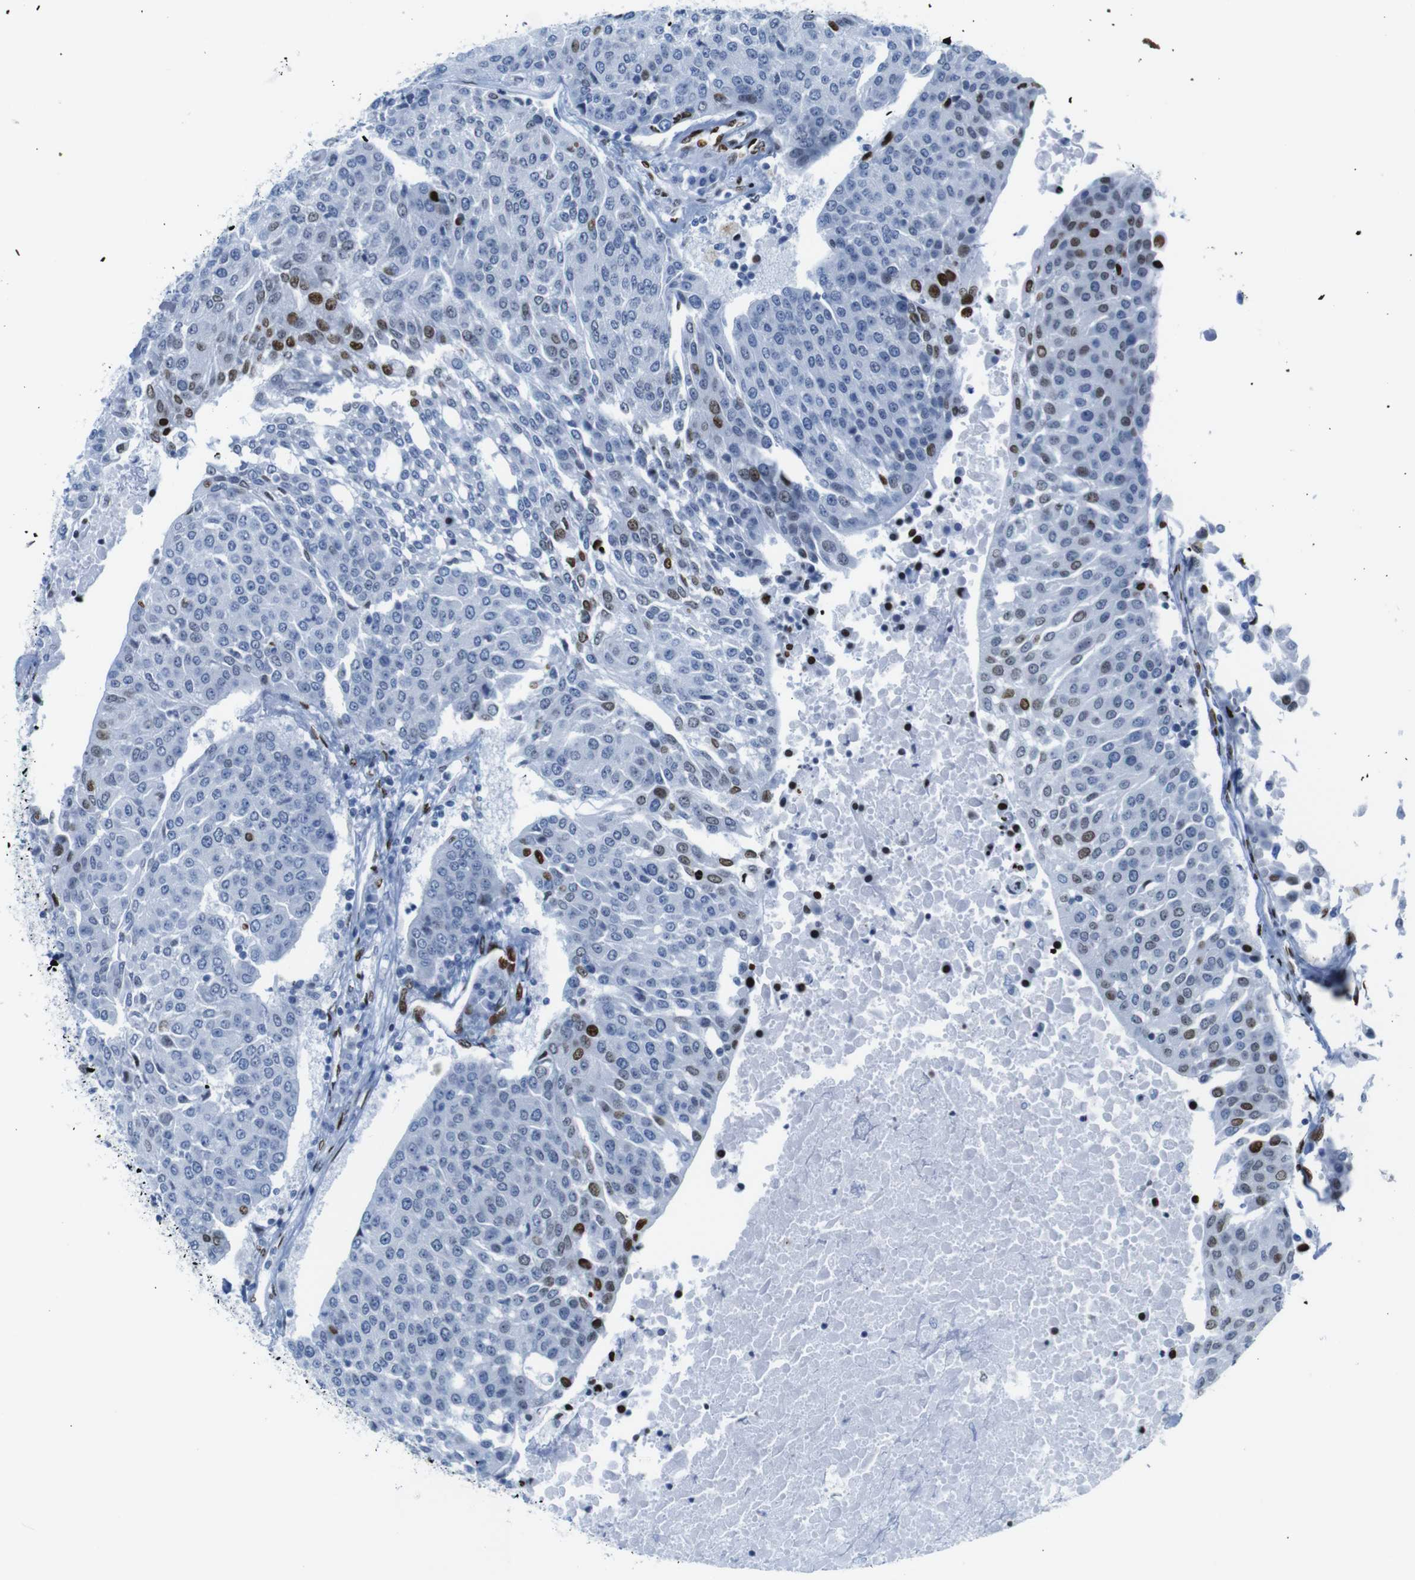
{"staining": {"intensity": "strong", "quantity": "25%-75%", "location": "nuclear"}, "tissue": "urothelial cancer", "cell_type": "Tumor cells", "image_type": "cancer", "snomed": [{"axis": "morphology", "description": "Urothelial carcinoma, High grade"}, {"axis": "topography", "description": "Urinary bladder"}], "caption": "Human urothelial cancer stained with a brown dye shows strong nuclear positive positivity in about 25%-75% of tumor cells.", "gene": "NPIPB15", "patient": {"sex": "female", "age": 85}}